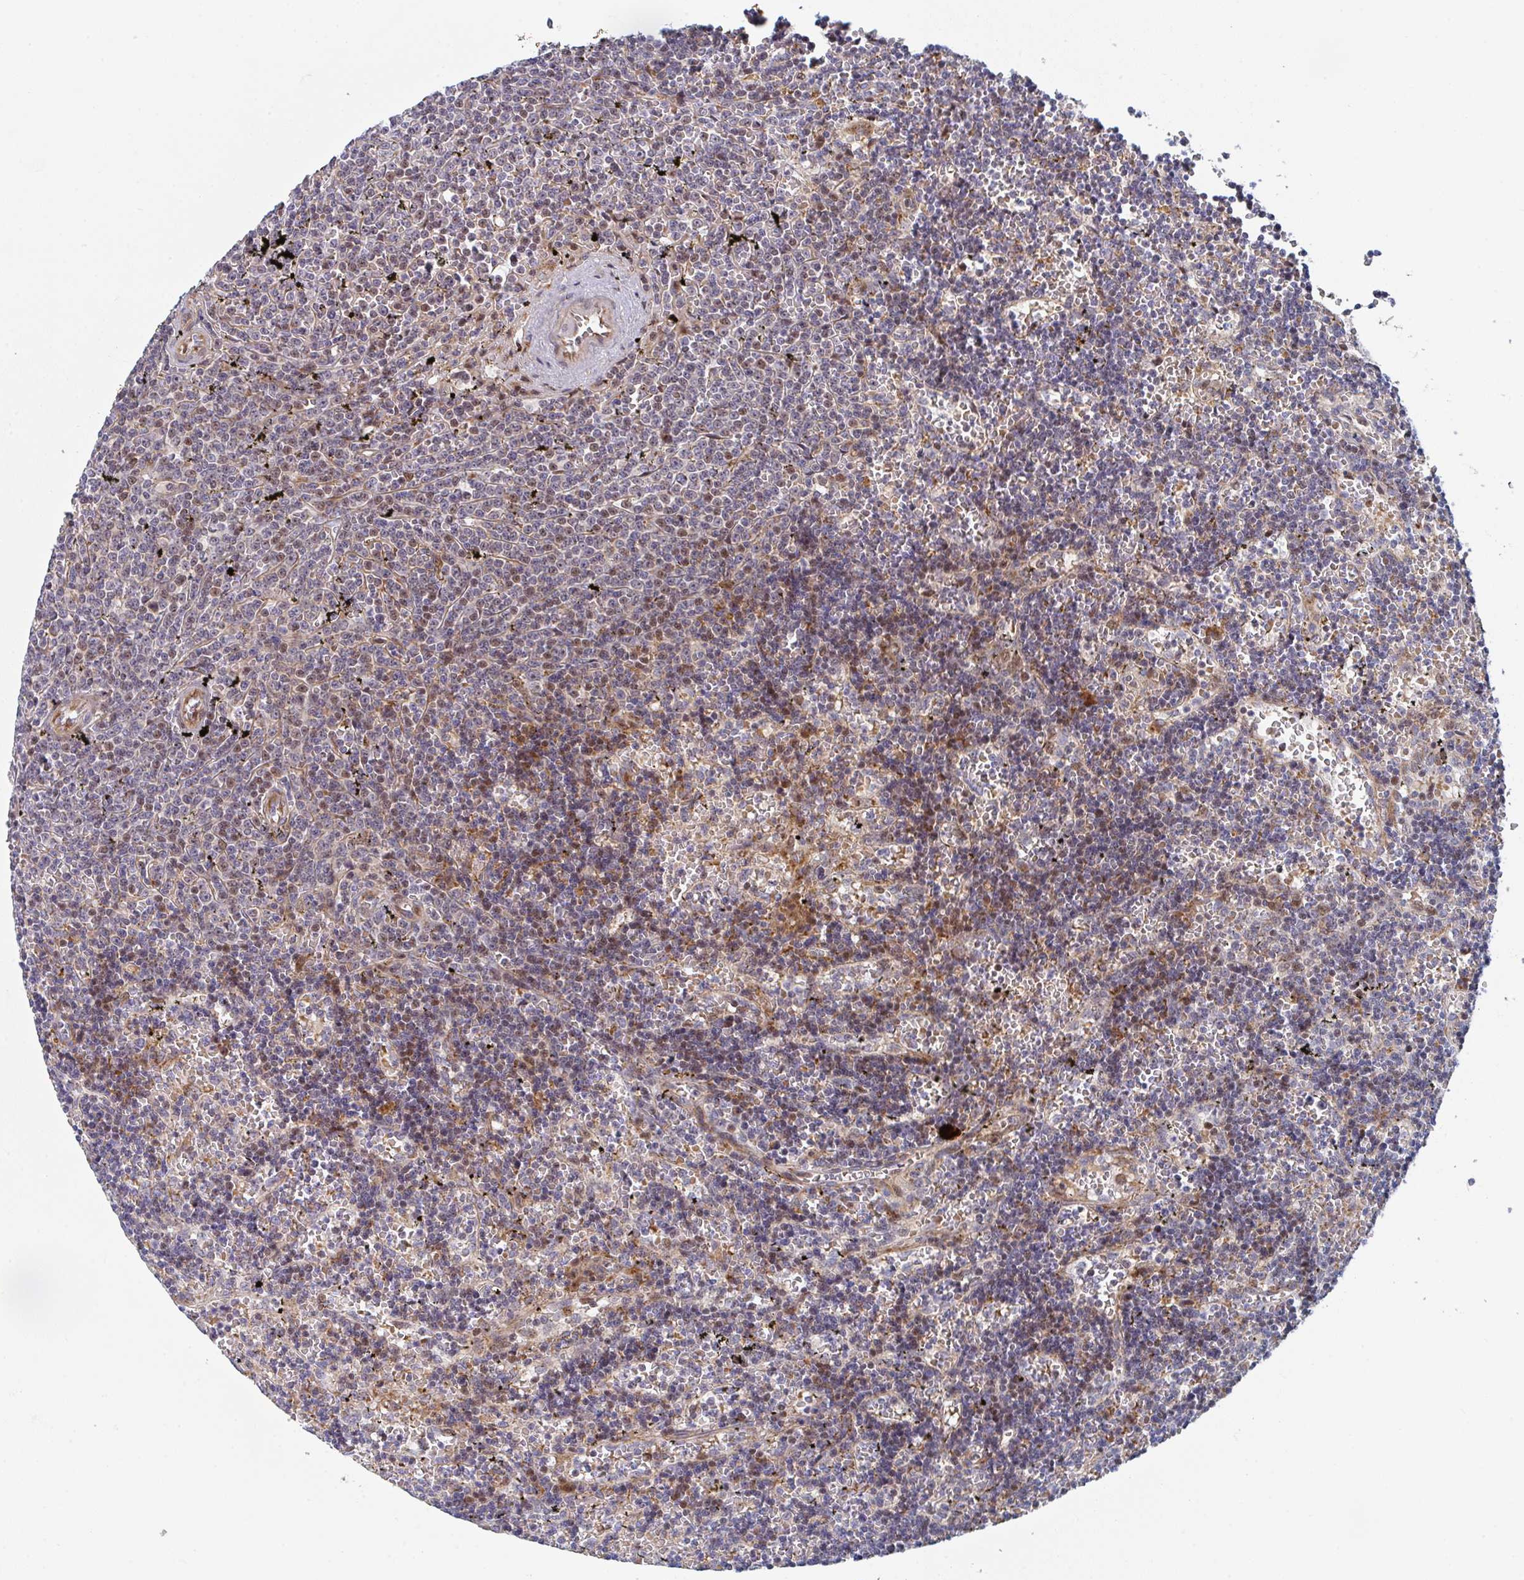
{"staining": {"intensity": "moderate", "quantity": "<25%", "location": "cytoplasmic/membranous,nuclear"}, "tissue": "lymphoma", "cell_type": "Tumor cells", "image_type": "cancer", "snomed": [{"axis": "morphology", "description": "Malignant lymphoma, non-Hodgkin's type, Low grade"}, {"axis": "topography", "description": "Spleen"}], "caption": "Low-grade malignant lymphoma, non-Hodgkin's type was stained to show a protein in brown. There is low levels of moderate cytoplasmic/membranous and nuclear positivity in about <25% of tumor cells.", "gene": "ZNF644", "patient": {"sex": "male", "age": 60}}